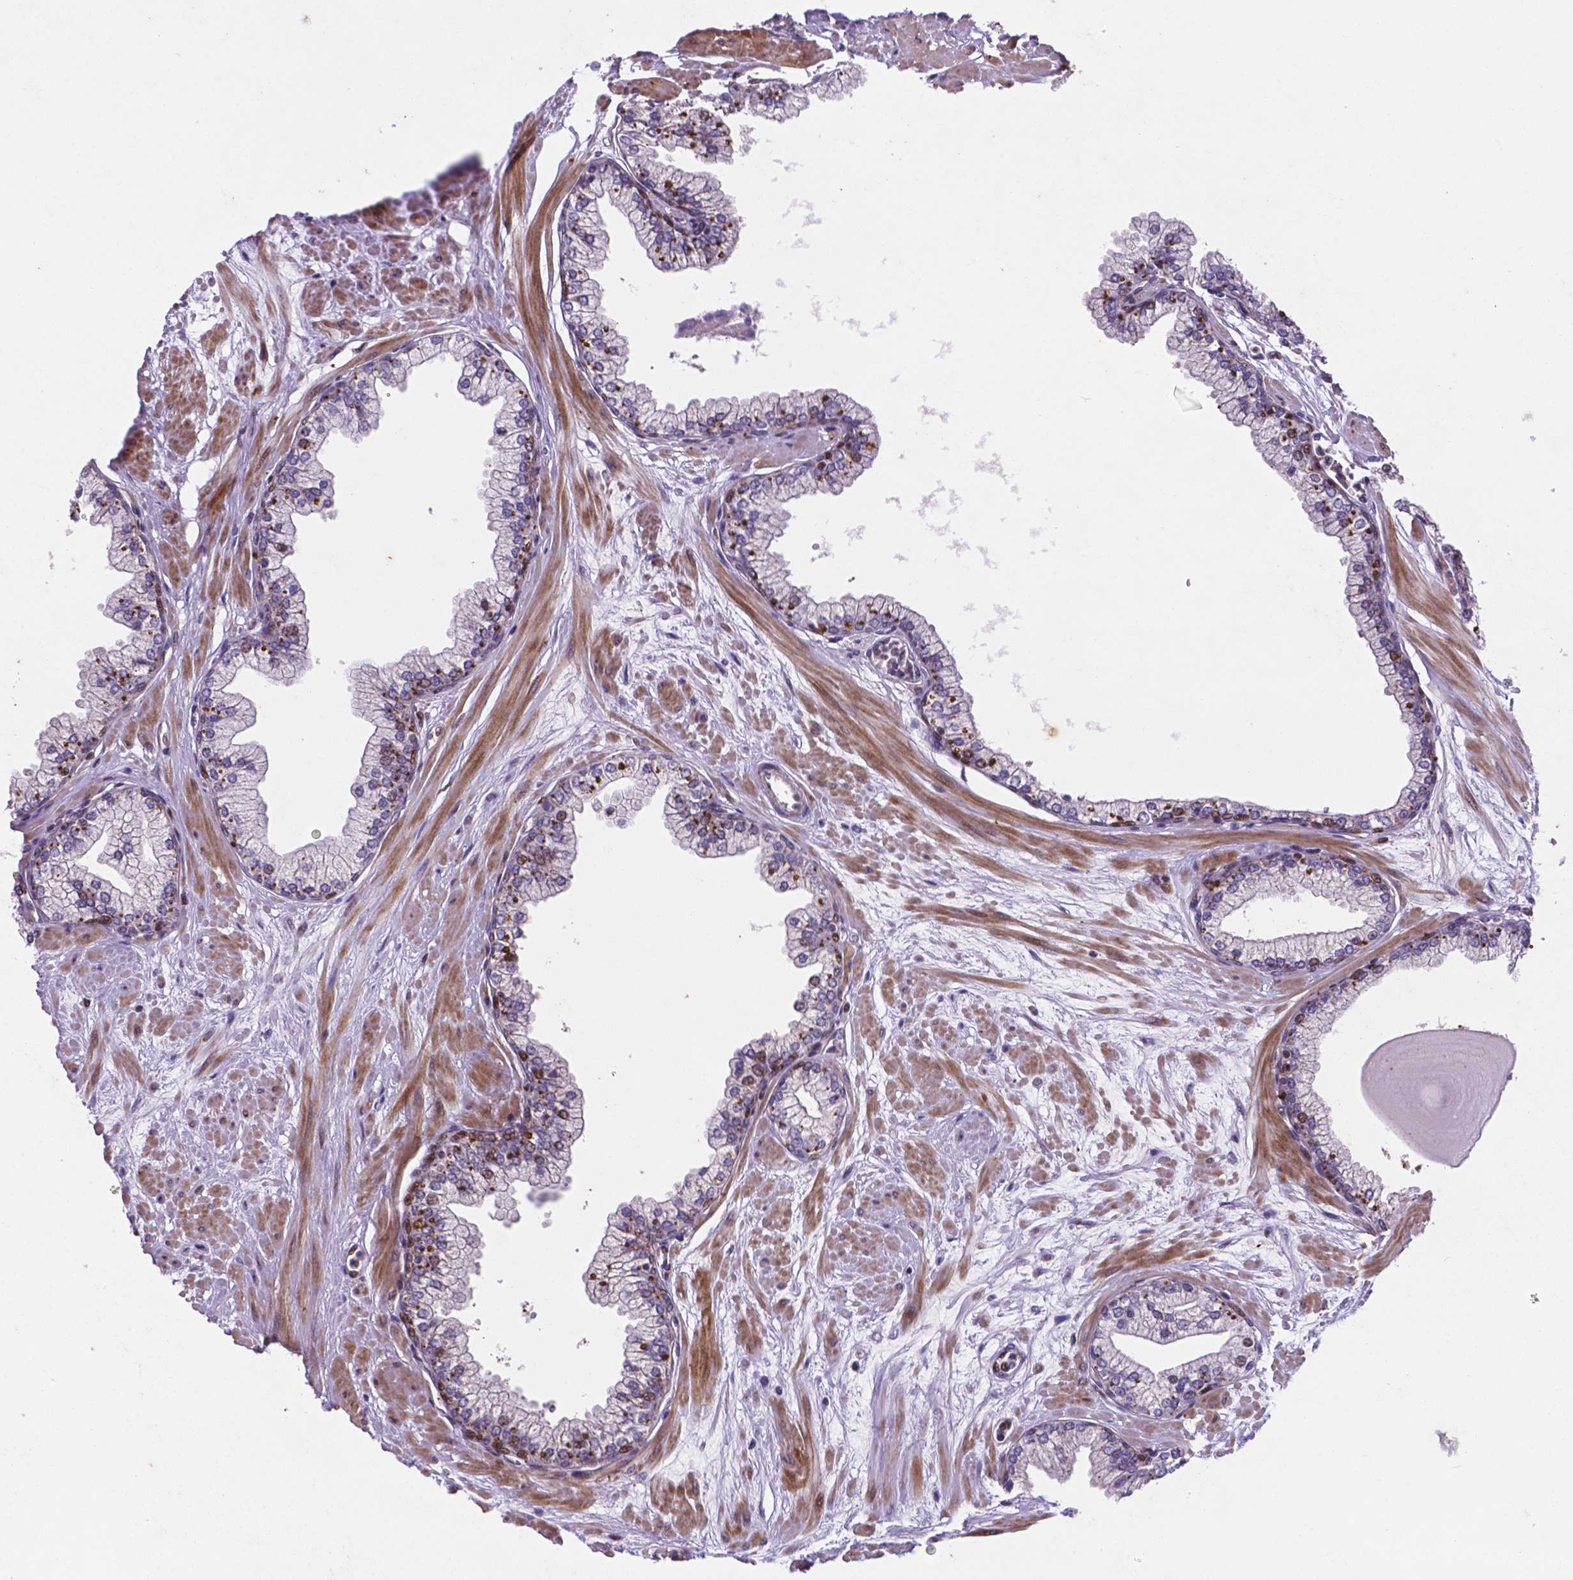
{"staining": {"intensity": "moderate", "quantity": "25%-75%", "location": "nuclear"}, "tissue": "prostate", "cell_type": "Glandular cells", "image_type": "normal", "snomed": [{"axis": "morphology", "description": "Normal tissue, NOS"}, {"axis": "topography", "description": "Prostate"}, {"axis": "topography", "description": "Peripheral nerve tissue"}], "caption": "Immunohistochemistry (DAB (3,3'-diaminobenzidine)) staining of unremarkable prostate exhibits moderate nuclear protein staining in about 25%-75% of glandular cells.", "gene": "TM4SF20", "patient": {"sex": "male", "age": 61}}